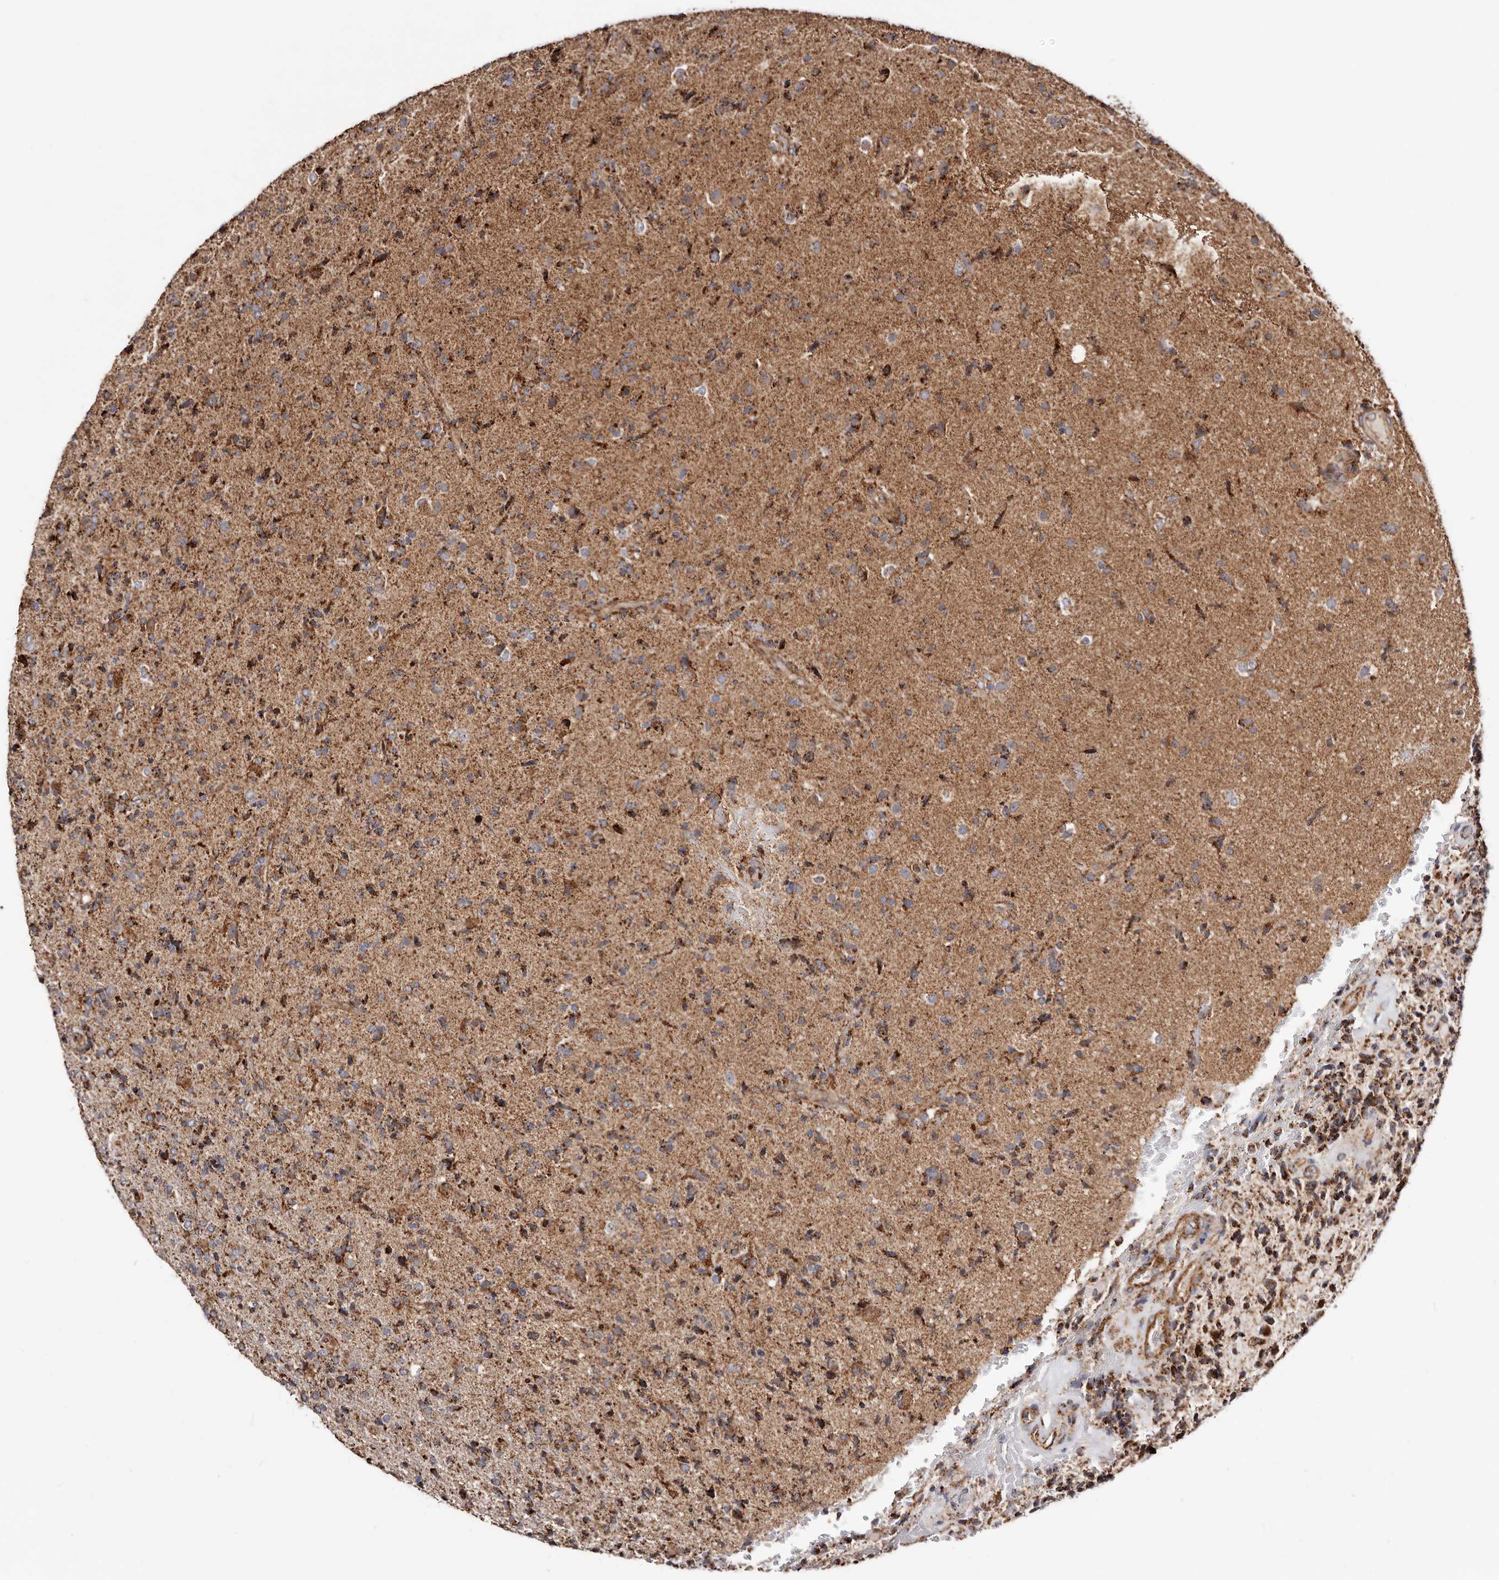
{"staining": {"intensity": "strong", "quantity": "25%-75%", "location": "cytoplasmic/membranous"}, "tissue": "glioma", "cell_type": "Tumor cells", "image_type": "cancer", "snomed": [{"axis": "morphology", "description": "Glioma, malignant, High grade"}, {"axis": "topography", "description": "Brain"}], "caption": "Glioma stained with a protein marker shows strong staining in tumor cells.", "gene": "PRKACB", "patient": {"sex": "male", "age": 72}}